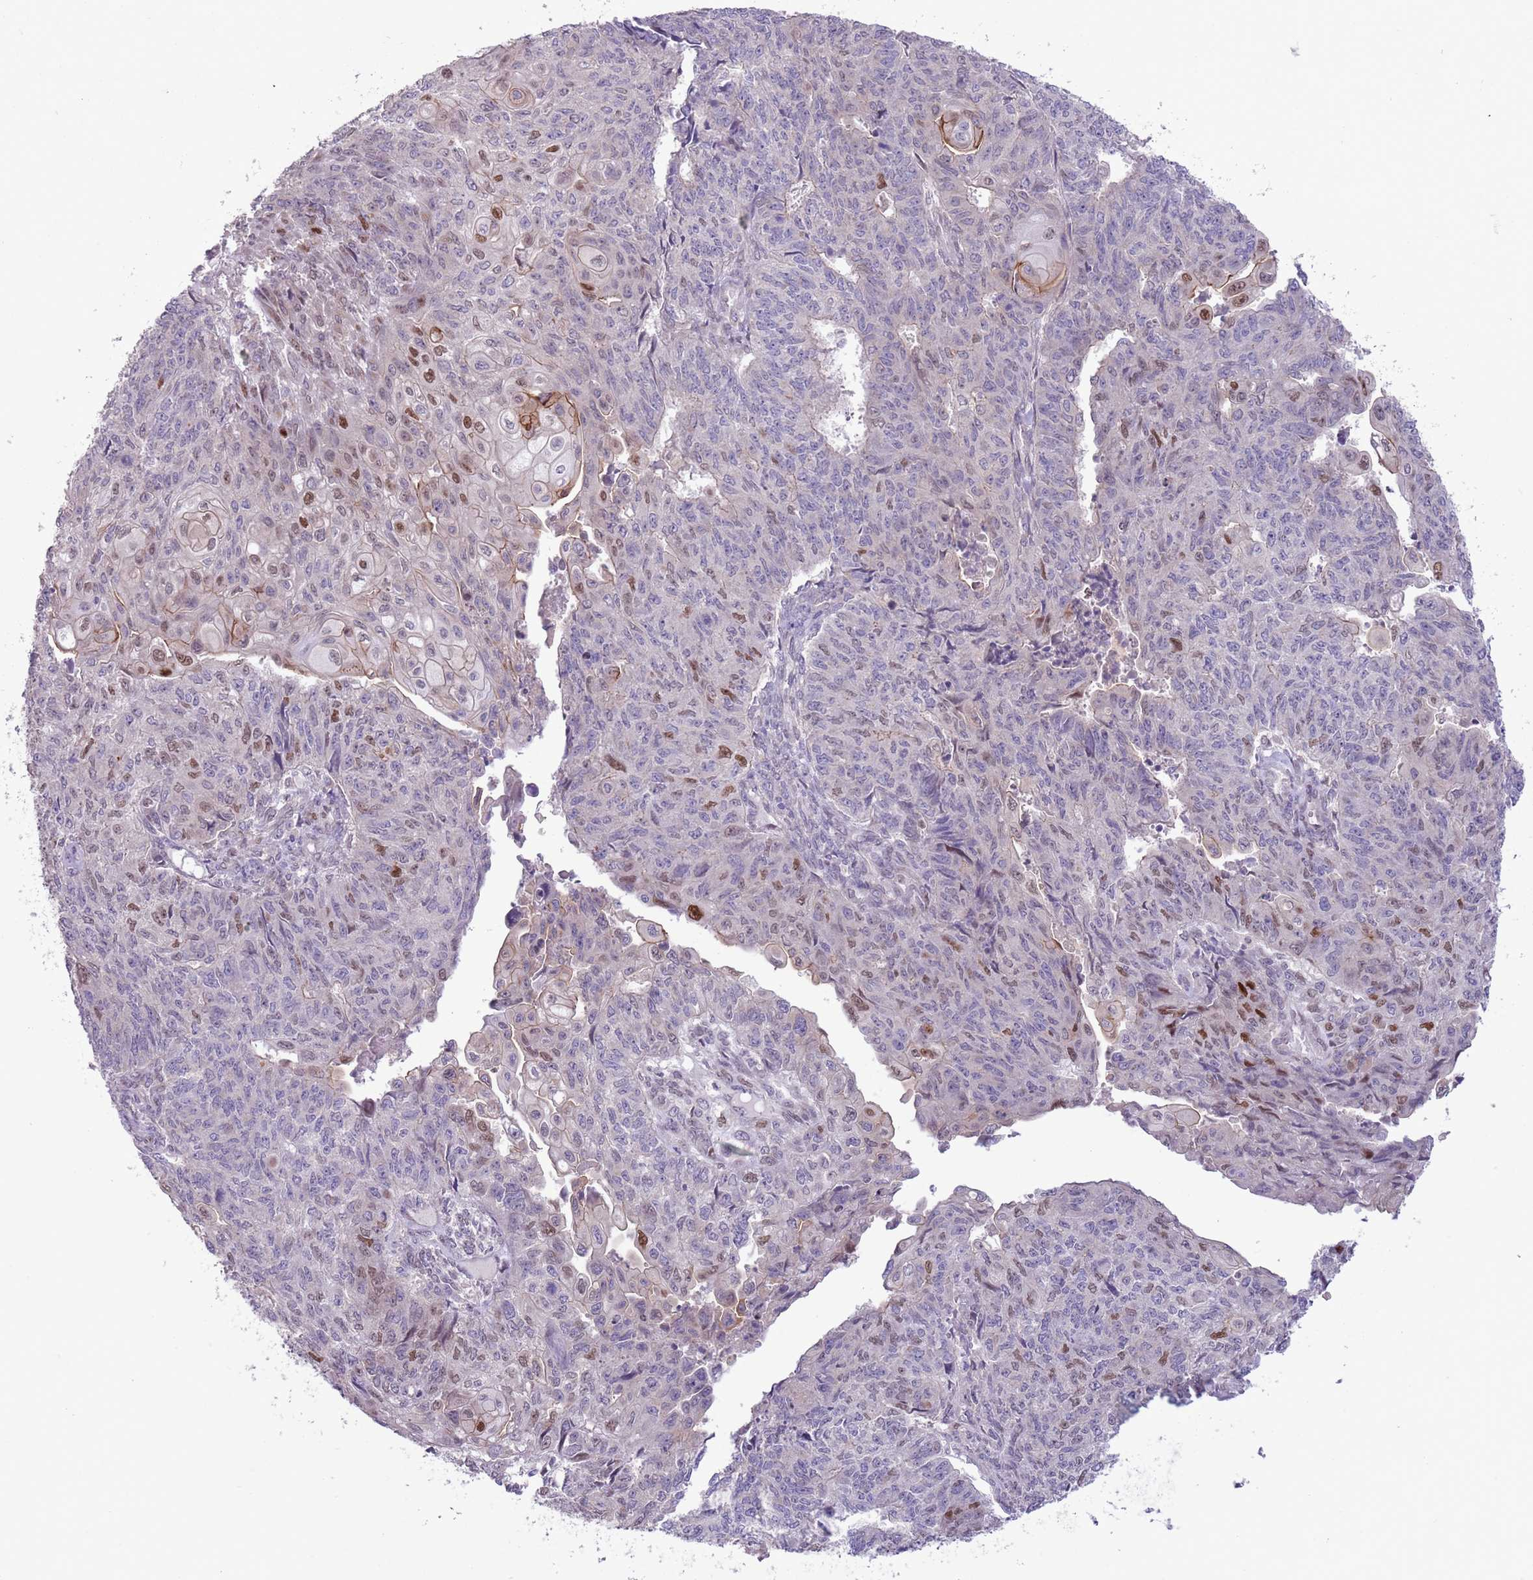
{"staining": {"intensity": "moderate", "quantity": "<25%", "location": "nuclear"}, "tissue": "endometrial cancer", "cell_type": "Tumor cells", "image_type": "cancer", "snomed": [{"axis": "morphology", "description": "Adenocarcinoma, NOS"}, {"axis": "topography", "description": "Endometrium"}], "caption": "Protein expression analysis of human endometrial adenocarcinoma reveals moderate nuclear positivity in about <25% of tumor cells.", "gene": "CCND2", "patient": {"sex": "female", "age": 32}}